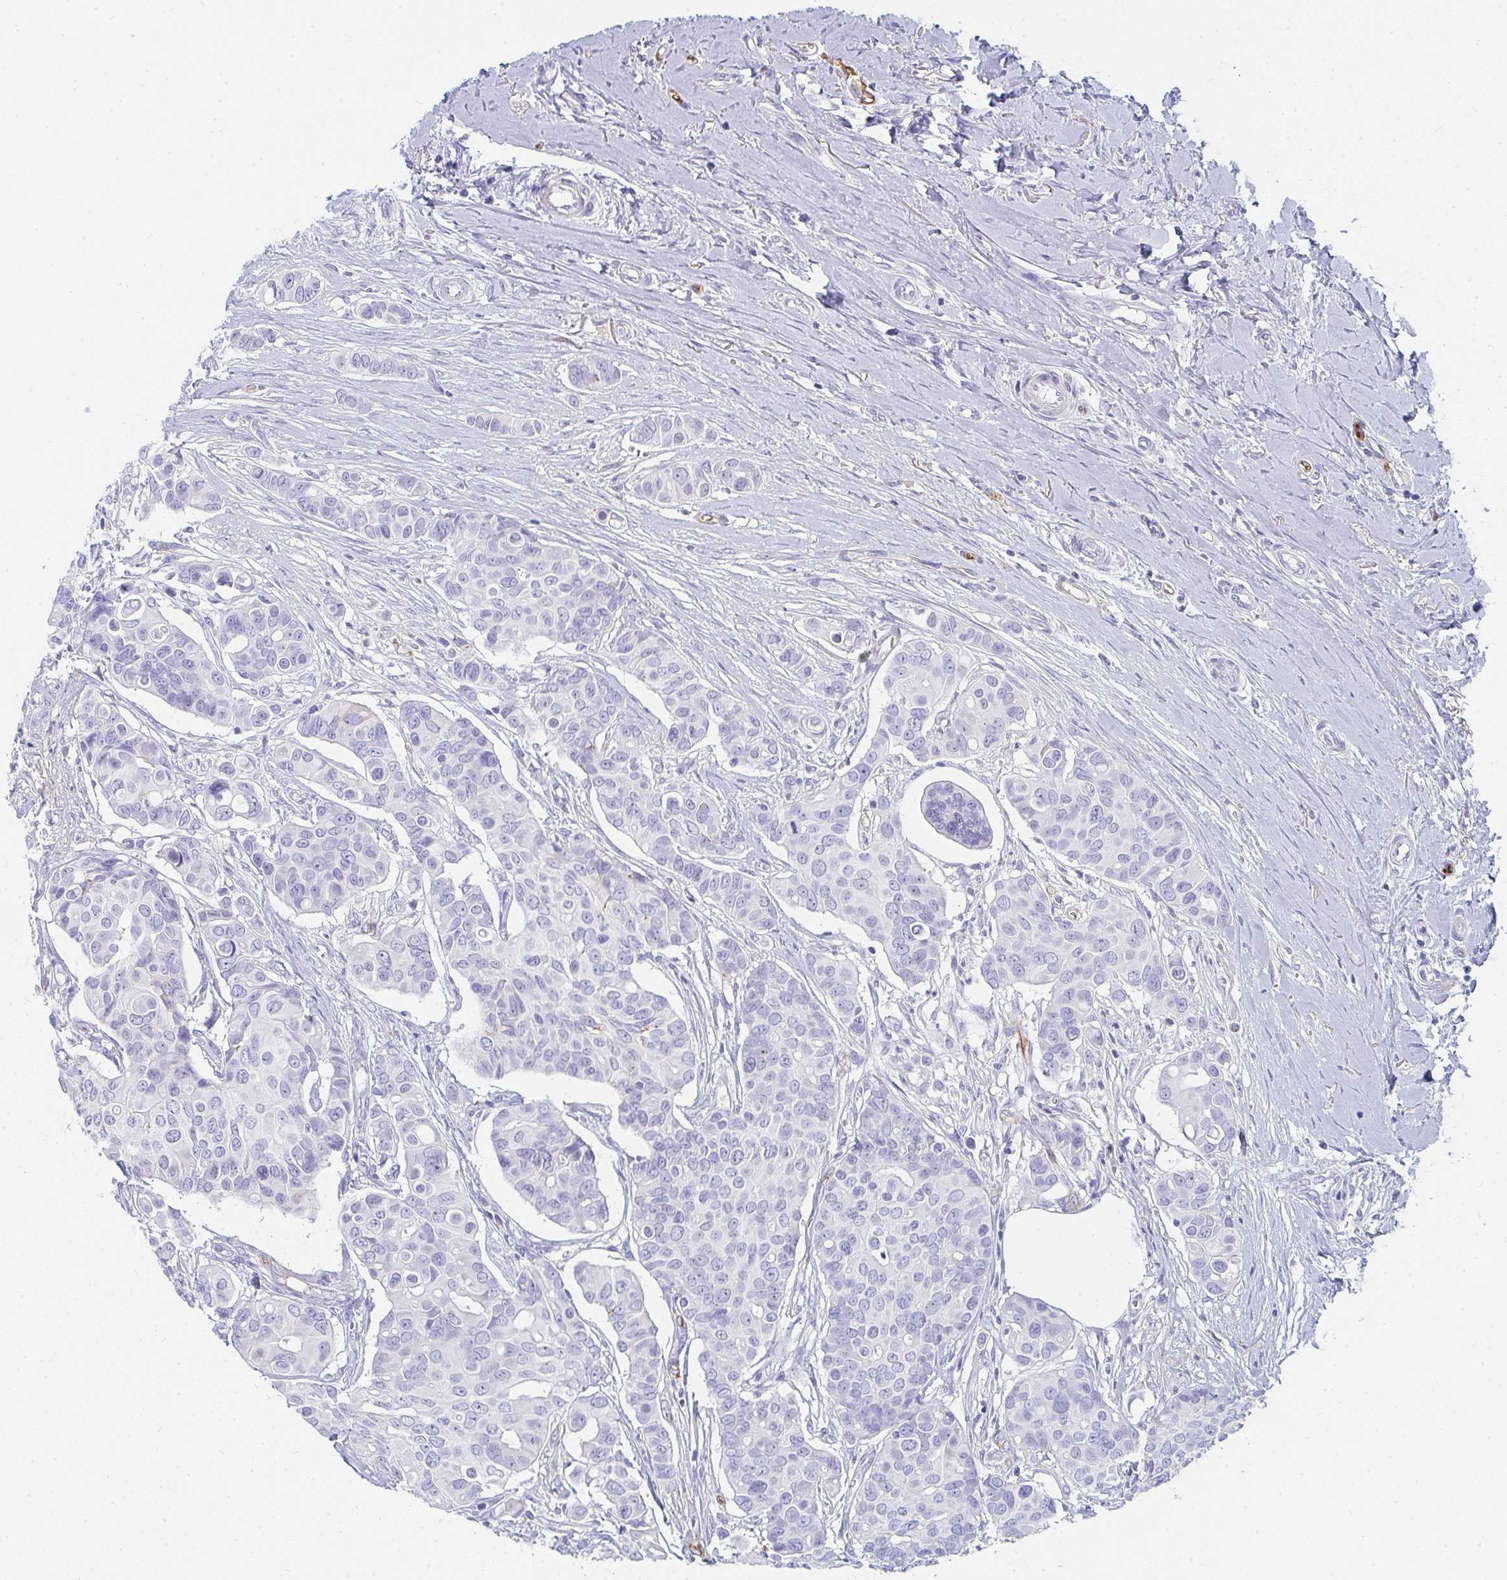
{"staining": {"intensity": "negative", "quantity": "none", "location": "none"}, "tissue": "breast cancer", "cell_type": "Tumor cells", "image_type": "cancer", "snomed": [{"axis": "morphology", "description": "Normal tissue, NOS"}, {"axis": "morphology", "description": "Duct carcinoma"}, {"axis": "topography", "description": "Skin"}, {"axis": "topography", "description": "Breast"}], "caption": "This is an IHC photomicrograph of breast infiltrating ductal carcinoma. There is no positivity in tumor cells.", "gene": "PRND", "patient": {"sex": "female", "age": 54}}